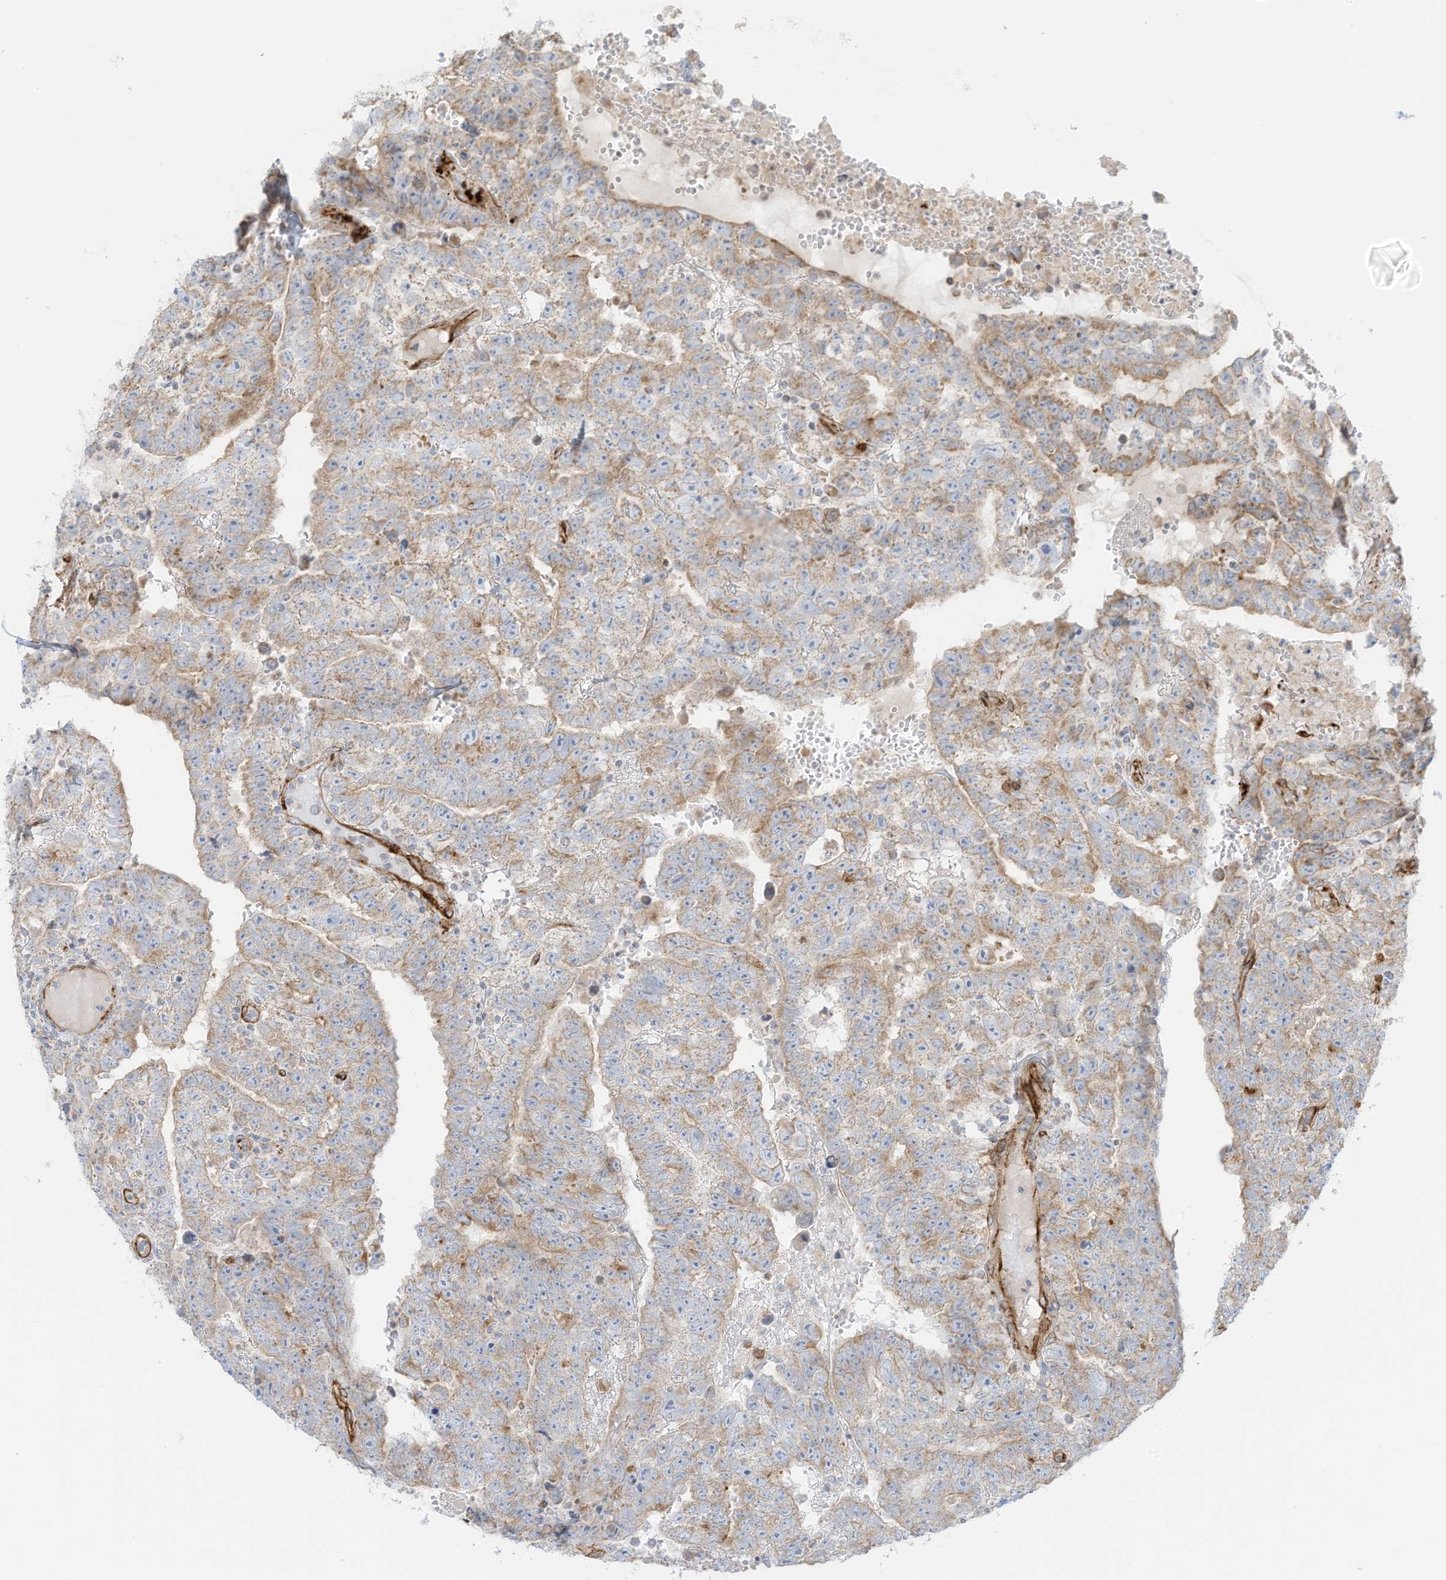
{"staining": {"intensity": "weak", "quantity": "25%-75%", "location": "cytoplasmic/membranous"}, "tissue": "testis cancer", "cell_type": "Tumor cells", "image_type": "cancer", "snomed": [{"axis": "morphology", "description": "Carcinoma, Embryonal, NOS"}, {"axis": "topography", "description": "Testis"}], "caption": "High-power microscopy captured an immunohistochemistry (IHC) image of testis cancer, revealing weak cytoplasmic/membranous expression in approximately 25%-75% of tumor cells. (DAB IHC with brightfield microscopy, high magnification).", "gene": "ABCB7", "patient": {"sex": "male", "age": 25}}